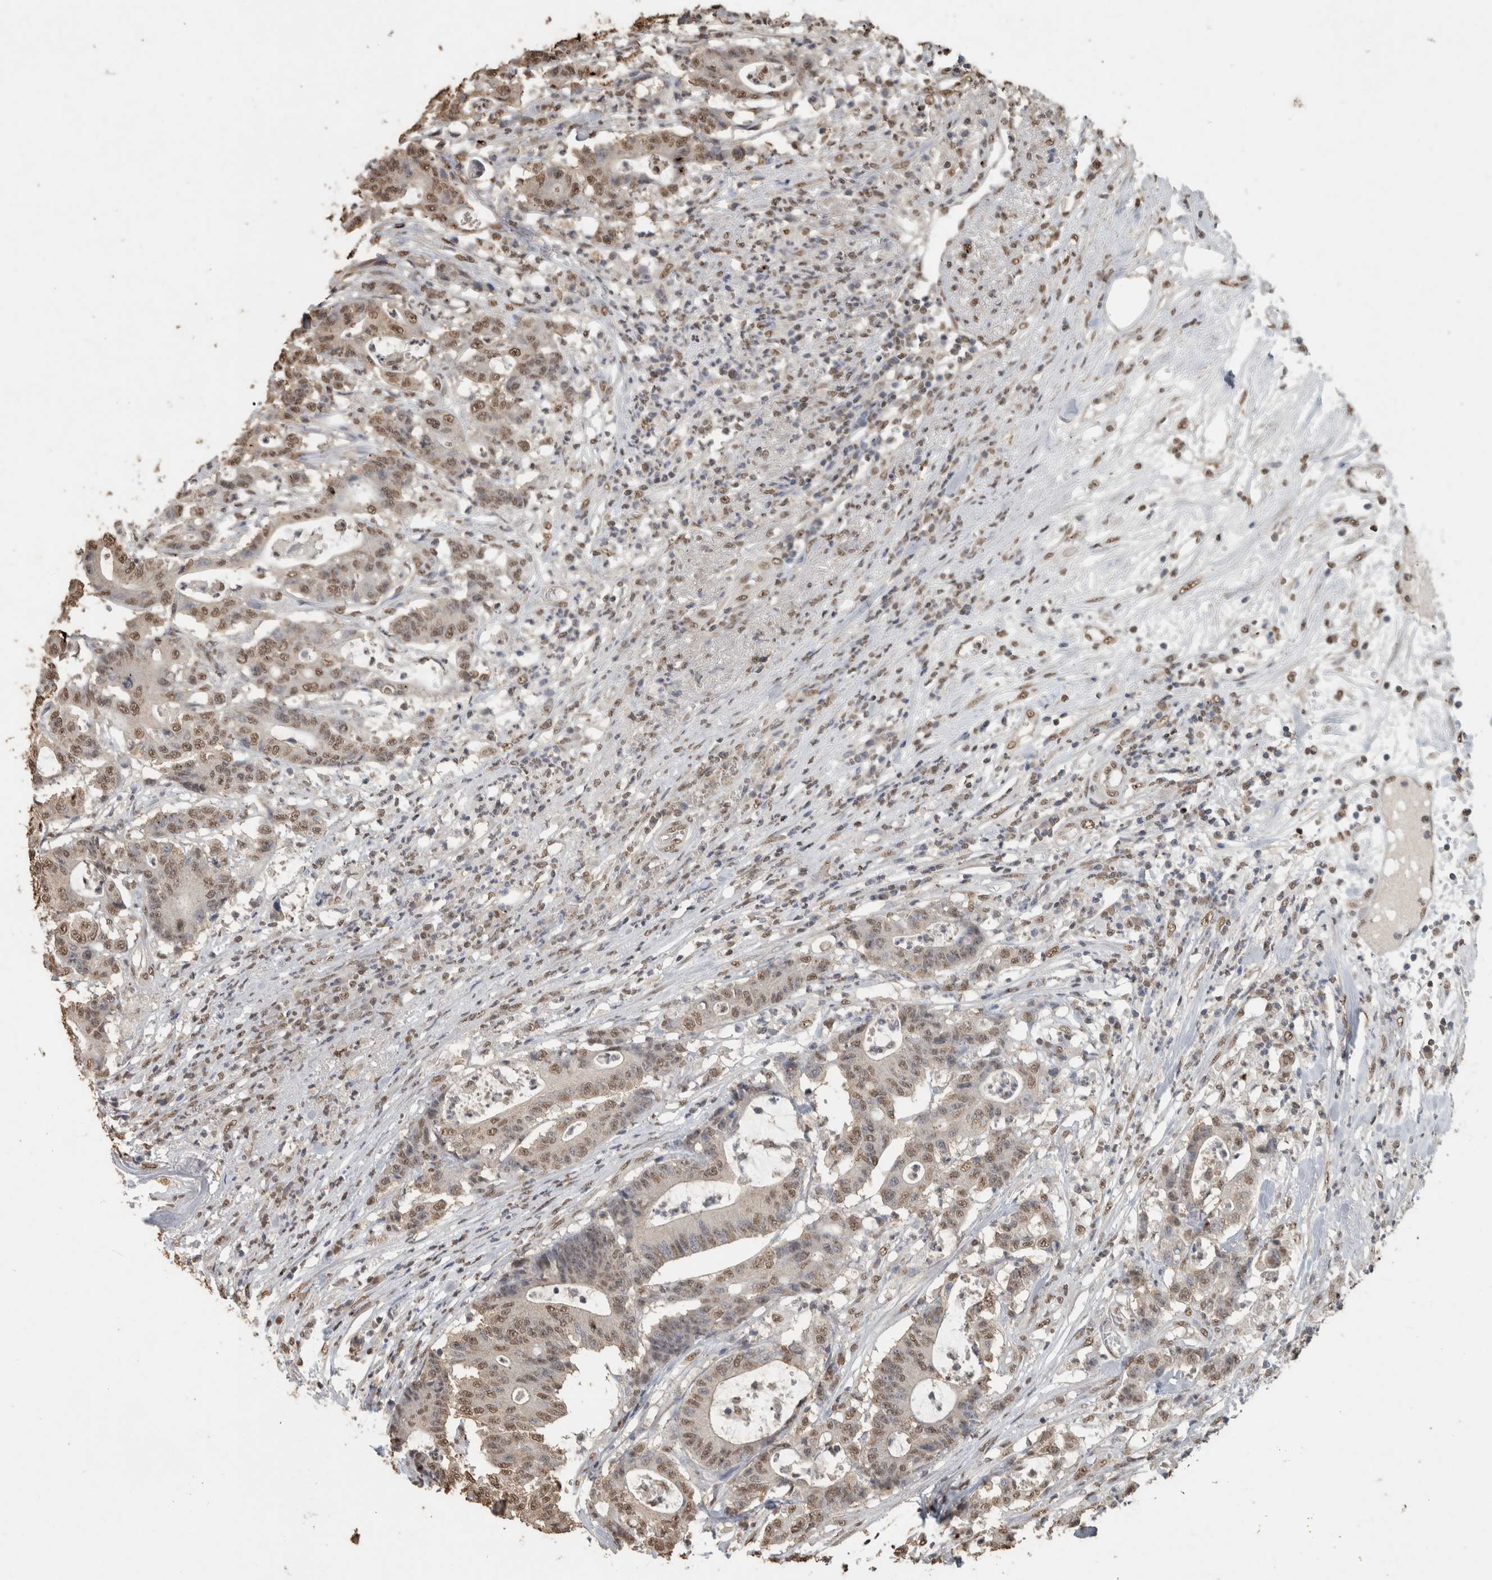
{"staining": {"intensity": "moderate", "quantity": ">75%", "location": "nuclear"}, "tissue": "colorectal cancer", "cell_type": "Tumor cells", "image_type": "cancer", "snomed": [{"axis": "morphology", "description": "Adenocarcinoma, NOS"}, {"axis": "topography", "description": "Colon"}], "caption": "A brown stain shows moderate nuclear positivity of a protein in colorectal cancer tumor cells.", "gene": "HAND2", "patient": {"sex": "female", "age": 84}}